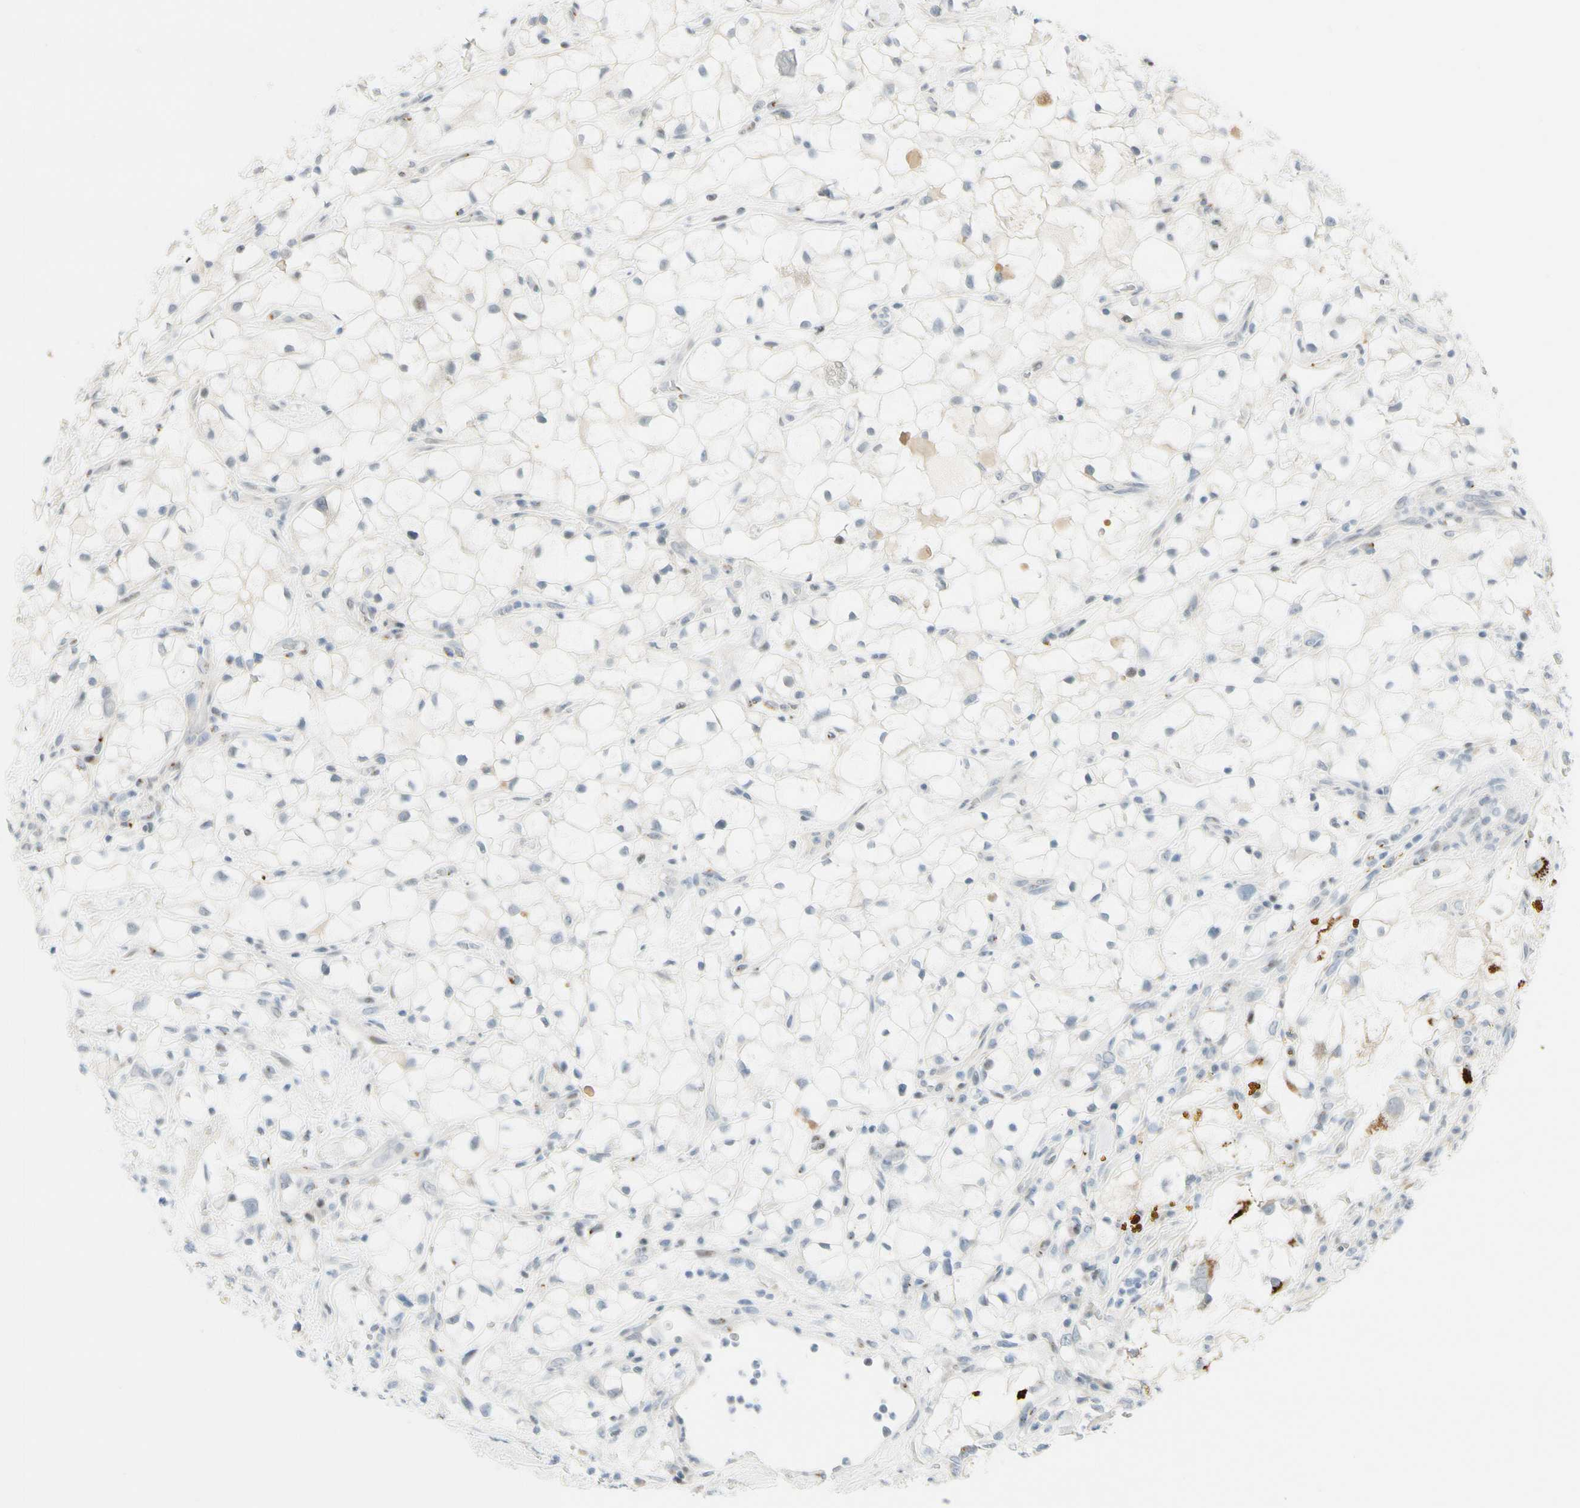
{"staining": {"intensity": "negative", "quantity": "none", "location": "none"}, "tissue": "renal cancer", "cell_type": "Tumor cells", "image_type": "cancer", "snomed": [{"axis": "morphology", "description": "Adenocarcinoma, NOS"}, {"axis": "topography", "description": "Kidney"}], "caption": "This micrograph is of renal cancer stained with IHC to label a protein in brown with the nuclei are counter-stained blue. There is no expression in tumor cells.", "gene": "B4GALNT1", "patient": {"sex": "female", "age": 60}}